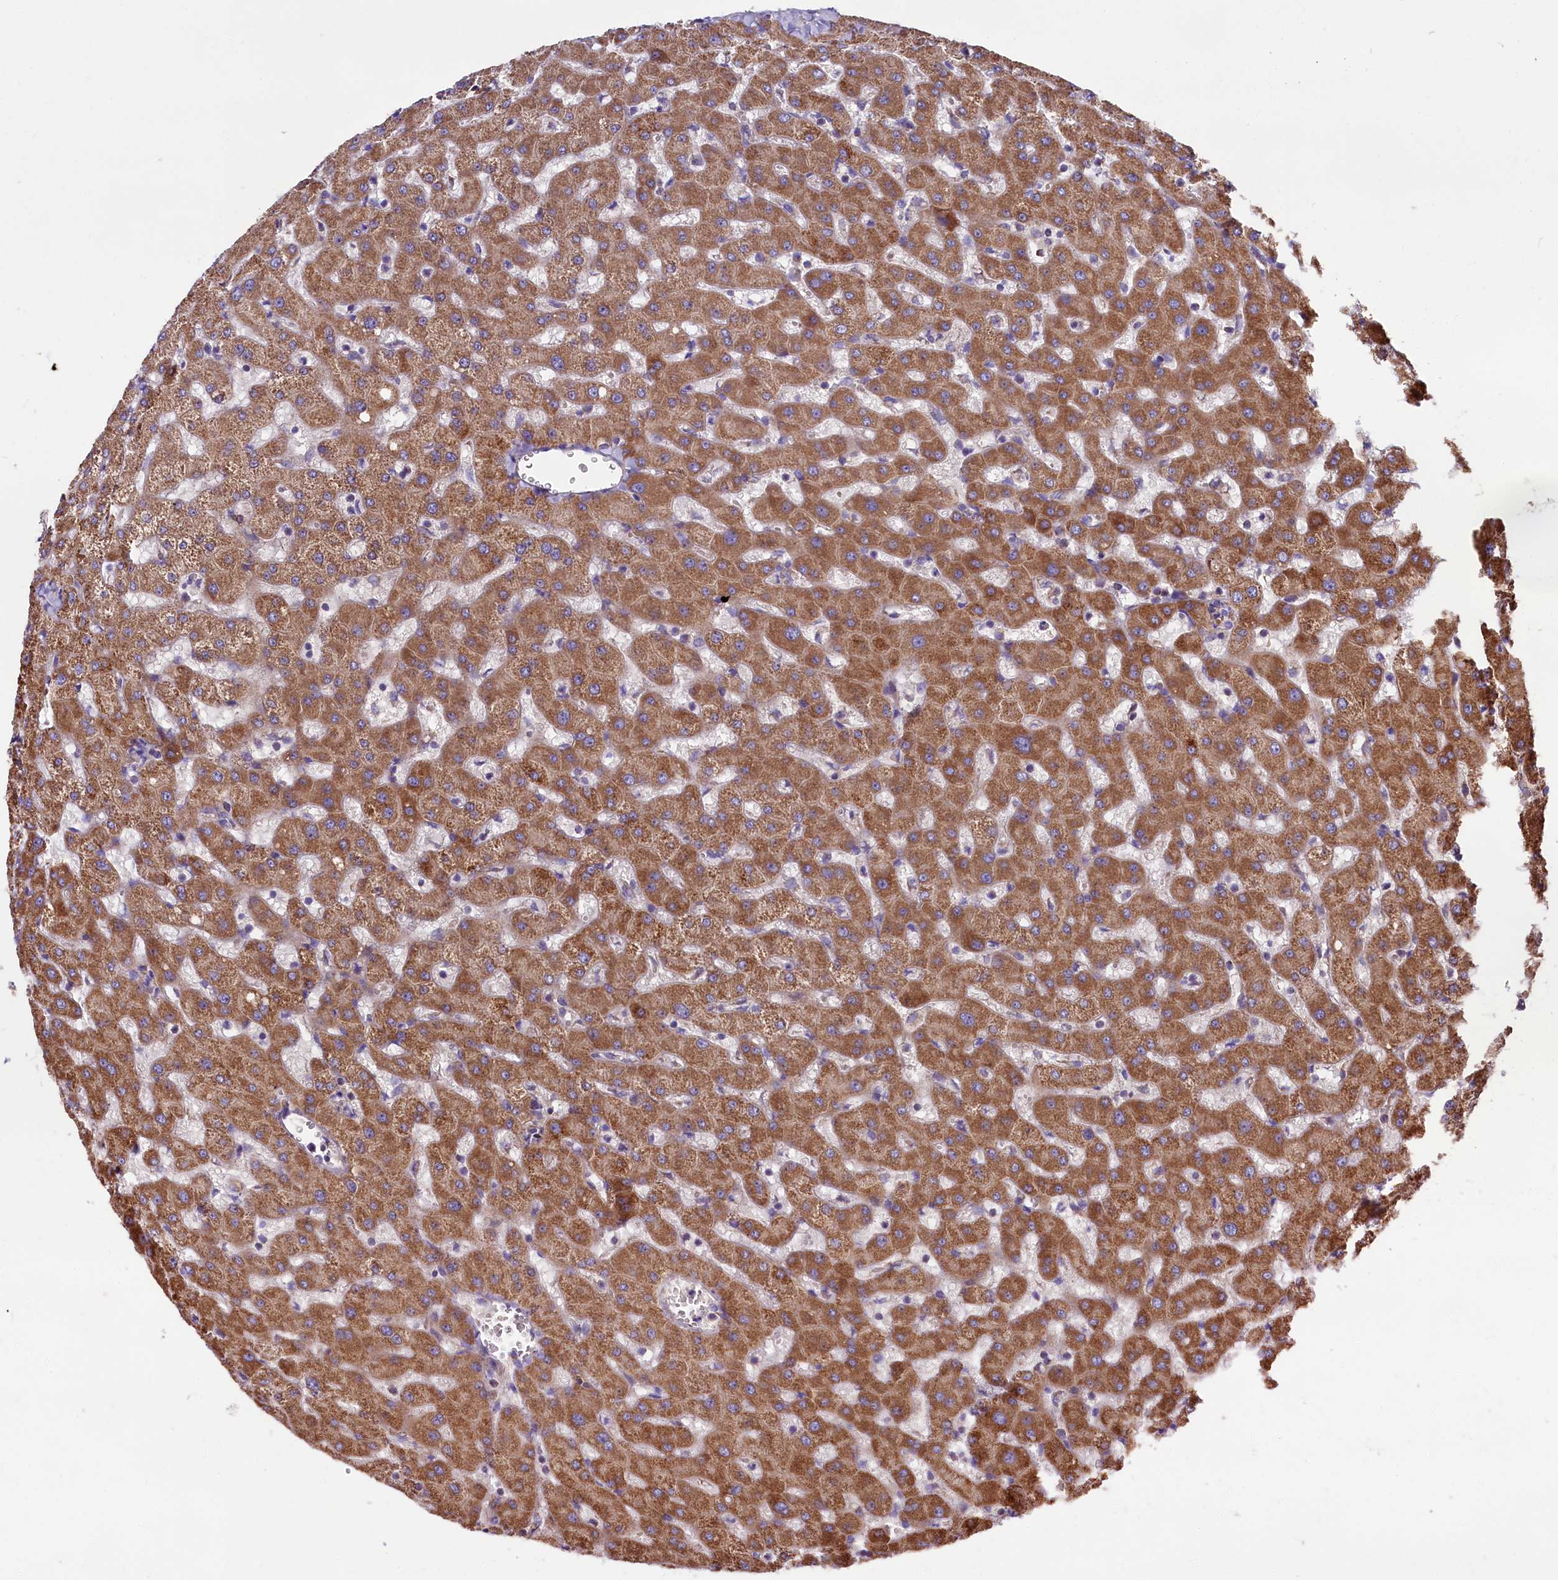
{"staining": {"intensity": "weak", "quantity": "25%-75%", "location": "cytoplasmic/membranous"}, "tissue": "liver", "cell_type": "Cholangiocytes", "image_type": "normal", "snomed": [{"axis": "morphology", "description": "Normal tissue, NOS"}, {"axis": "topography", "description": "Liver"}], "caption": "Liver stained with immunohistochemistry (IHC) exhibits weak cytoplasmic/membranous staining in about 25%-75% of cholangiocytes. The staining is performed using DAB brown chromogen to label protein expression. The nuclei are counter-stained blue using hematoxylin.", "gene": "ZSWIM1", "patient": {"sex": "female", "age": 63}}